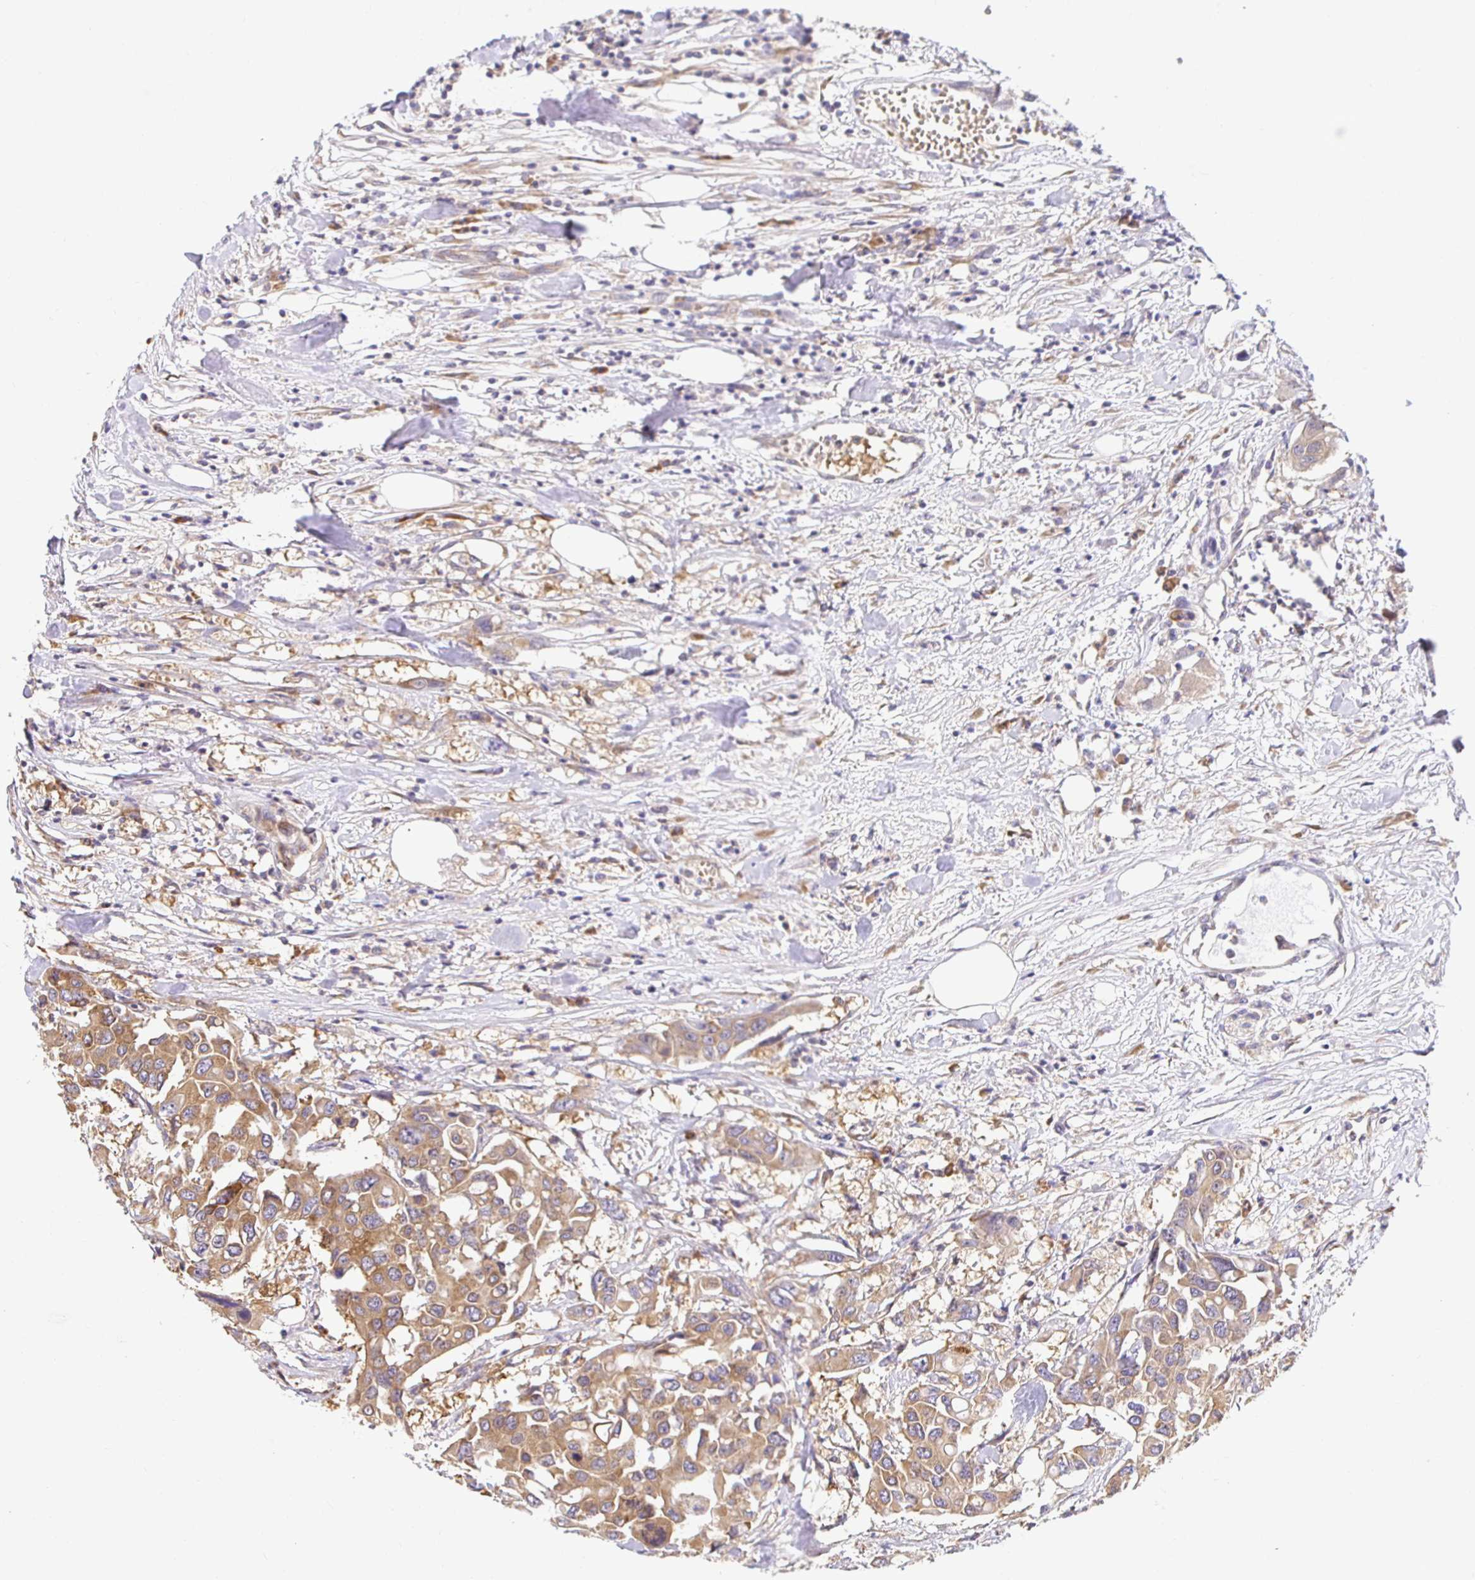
{"staining": {"intensity": "moderate", "quantity": ">75%", "location": "cytoplasmic/membranous"}, "tissue": "colorectal cancer", "cell_type": "Tumor cells", "image_type": "cancer", "snomed": [{"axis": "morphology", "description": "Adenocarcinoma, NOS"}, {"axis": "topography", "description": "Colon"}], "caption": "A high-resolution histopathology image shows immunohistochemistry (IHC) staining of colorectal cancer, which demonstrates moderate cytoplasmic/membranous positivity in approximately >75% of tumor cells.", "gene": "IRAK1", "patient": {"sex": "male", "age": 77}}